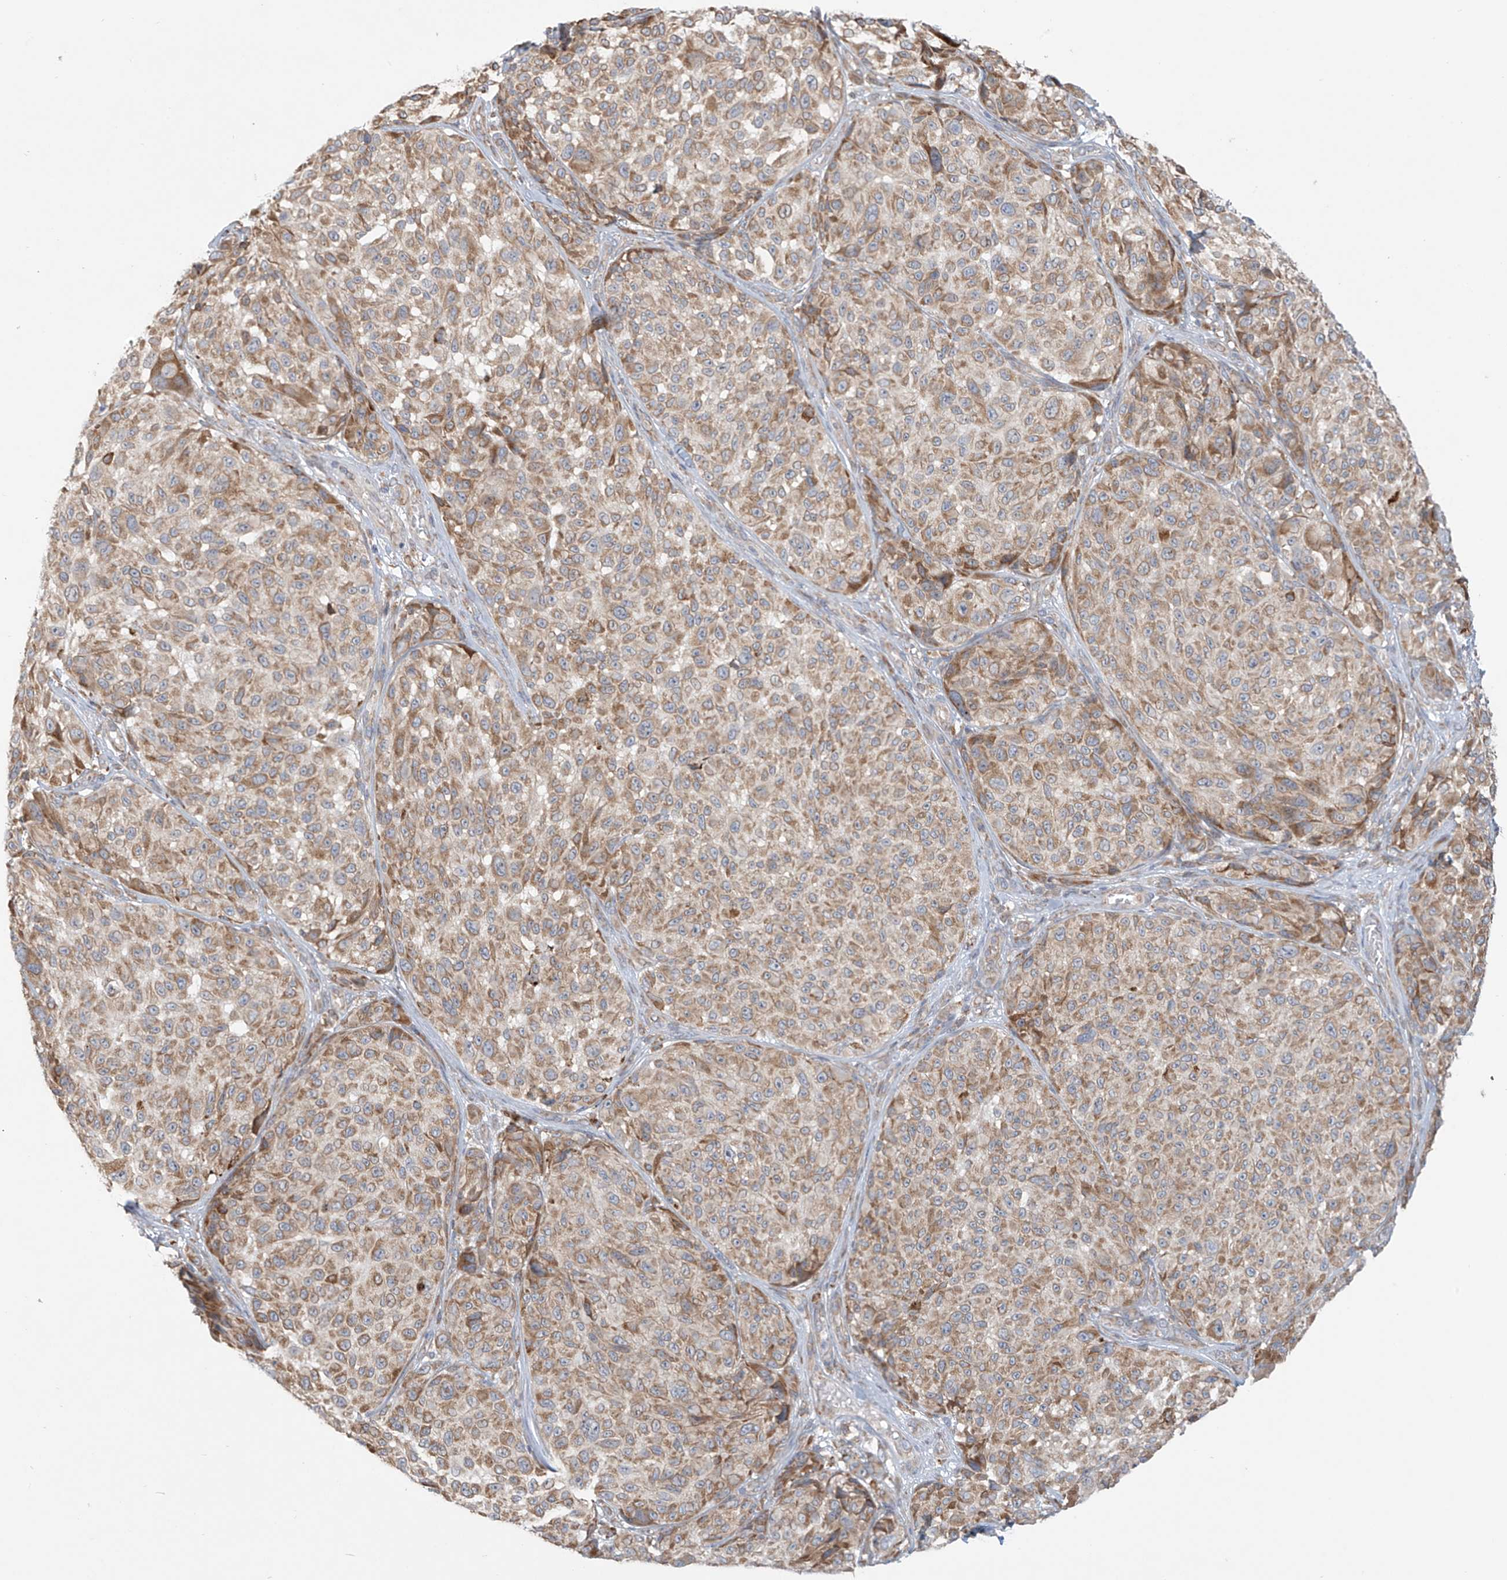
{"staining": {"intensity": "moderate", "quantity": ">75%", "location": "cytoplasmic/membranous"}, "tissue": "melanoma", "cell_type": "Tumor cells", "image_type": "cancer", "snomed": [{"axis": "morphology", "description": "Malignant melanoma, NOS"}, {"axis": "topography", "description": "Skin"}], "caption": "Malignant melanoma stained with a protein marker displays moderate staining in tumor cells.", "gene": "KATNIP", "patient": {"sex": "male", "age": 83}}